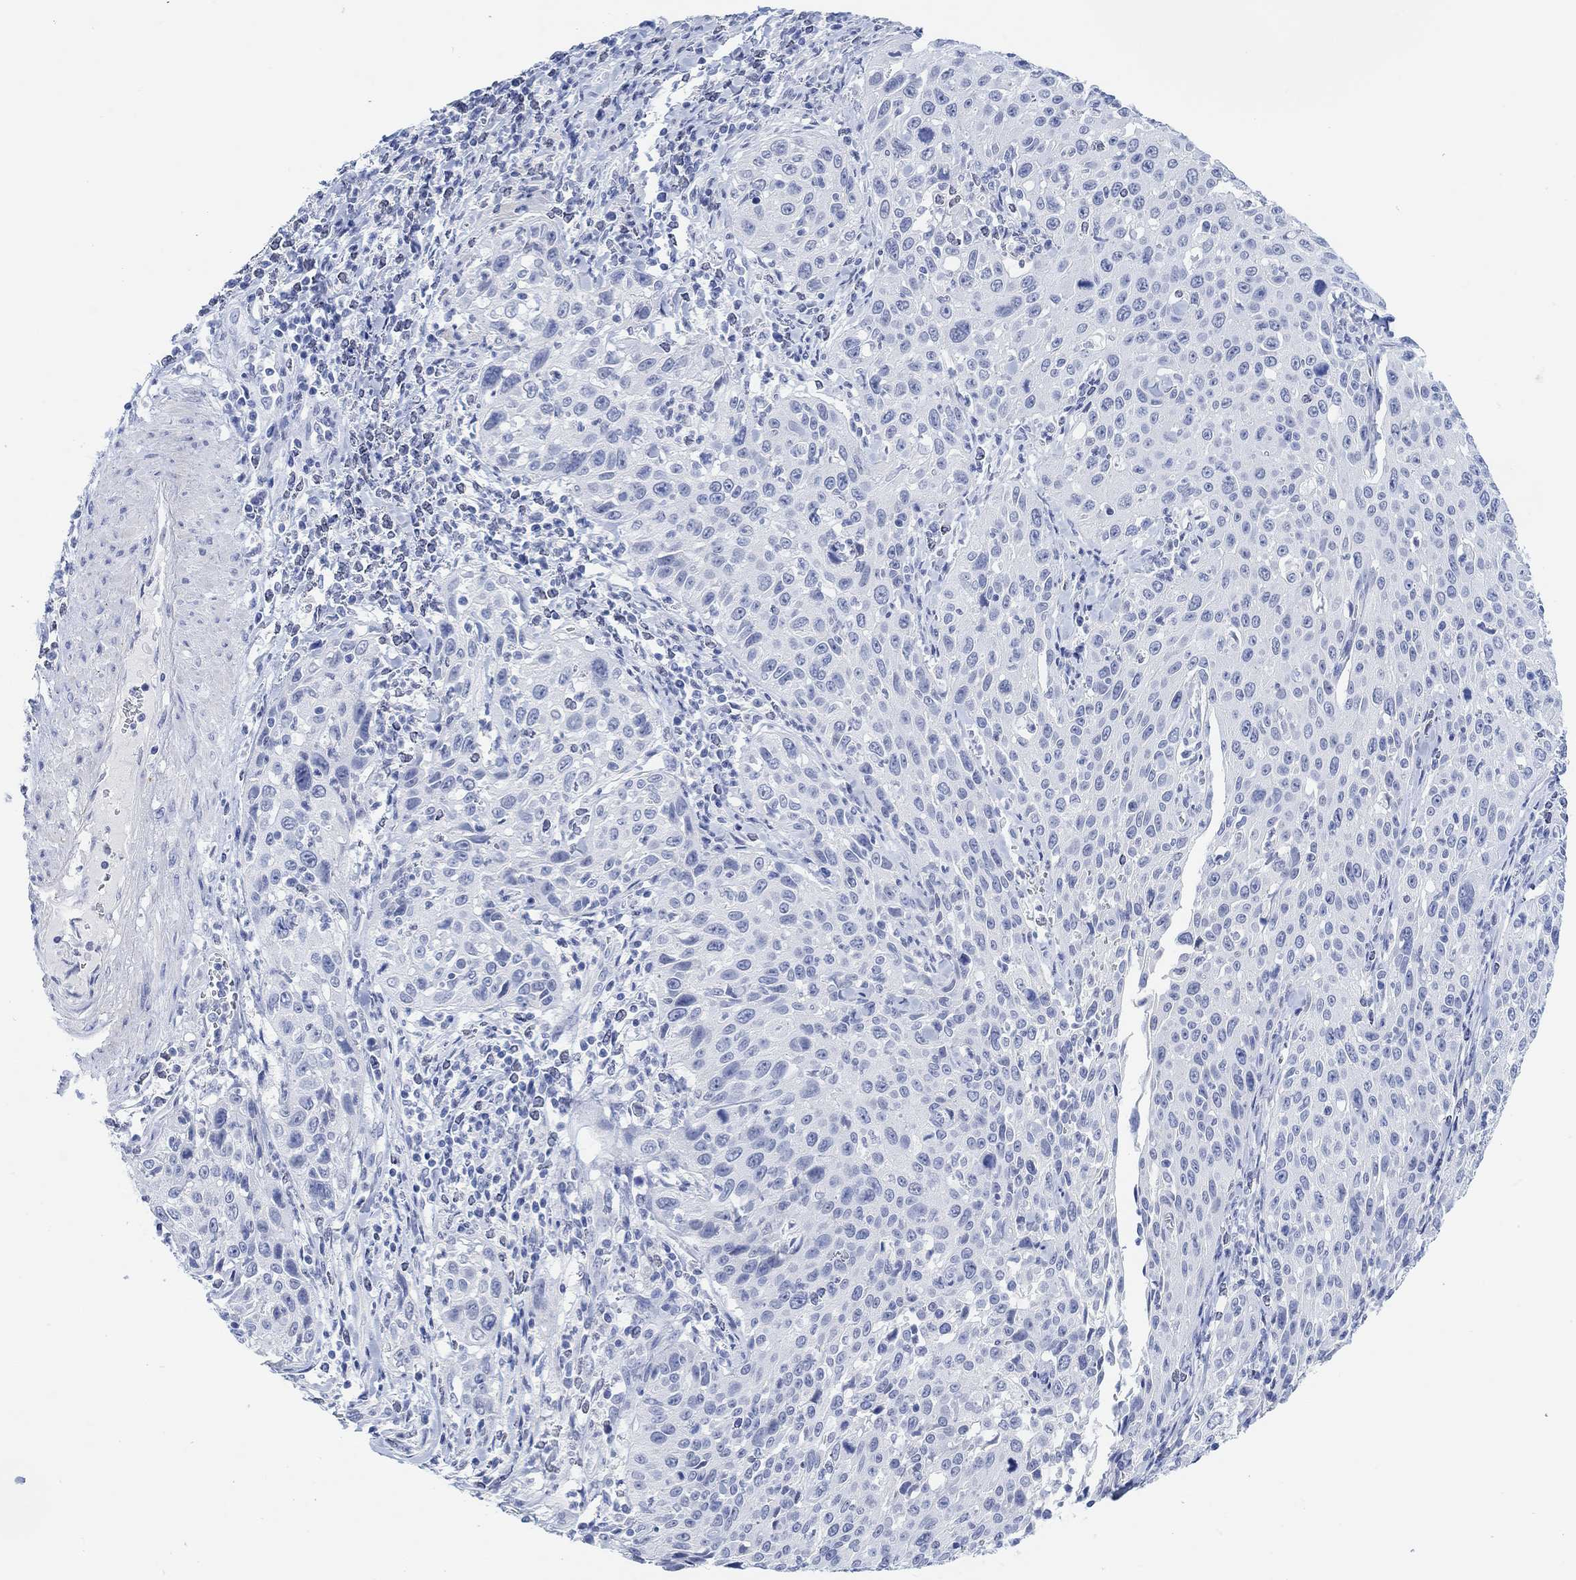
{"staining": {"intensity": "negative", "quantity": "none", "location": "none"}, "tissue": "cervical cancer", "cell_type": "Tumor cells", "image_type": "cancer", "snomed": [{"axis": "morphology", "description": "Squamous cell carcinoma, NOS"}, {"axis": "topography", "description": "Cervix"}], "caption": "Cervical squamous cell carcinoma stained for a protein using IHC demonstrates no expression tumor cells.", "gene": "ENO4", "patient": {"sex": "female", "age": 26}}